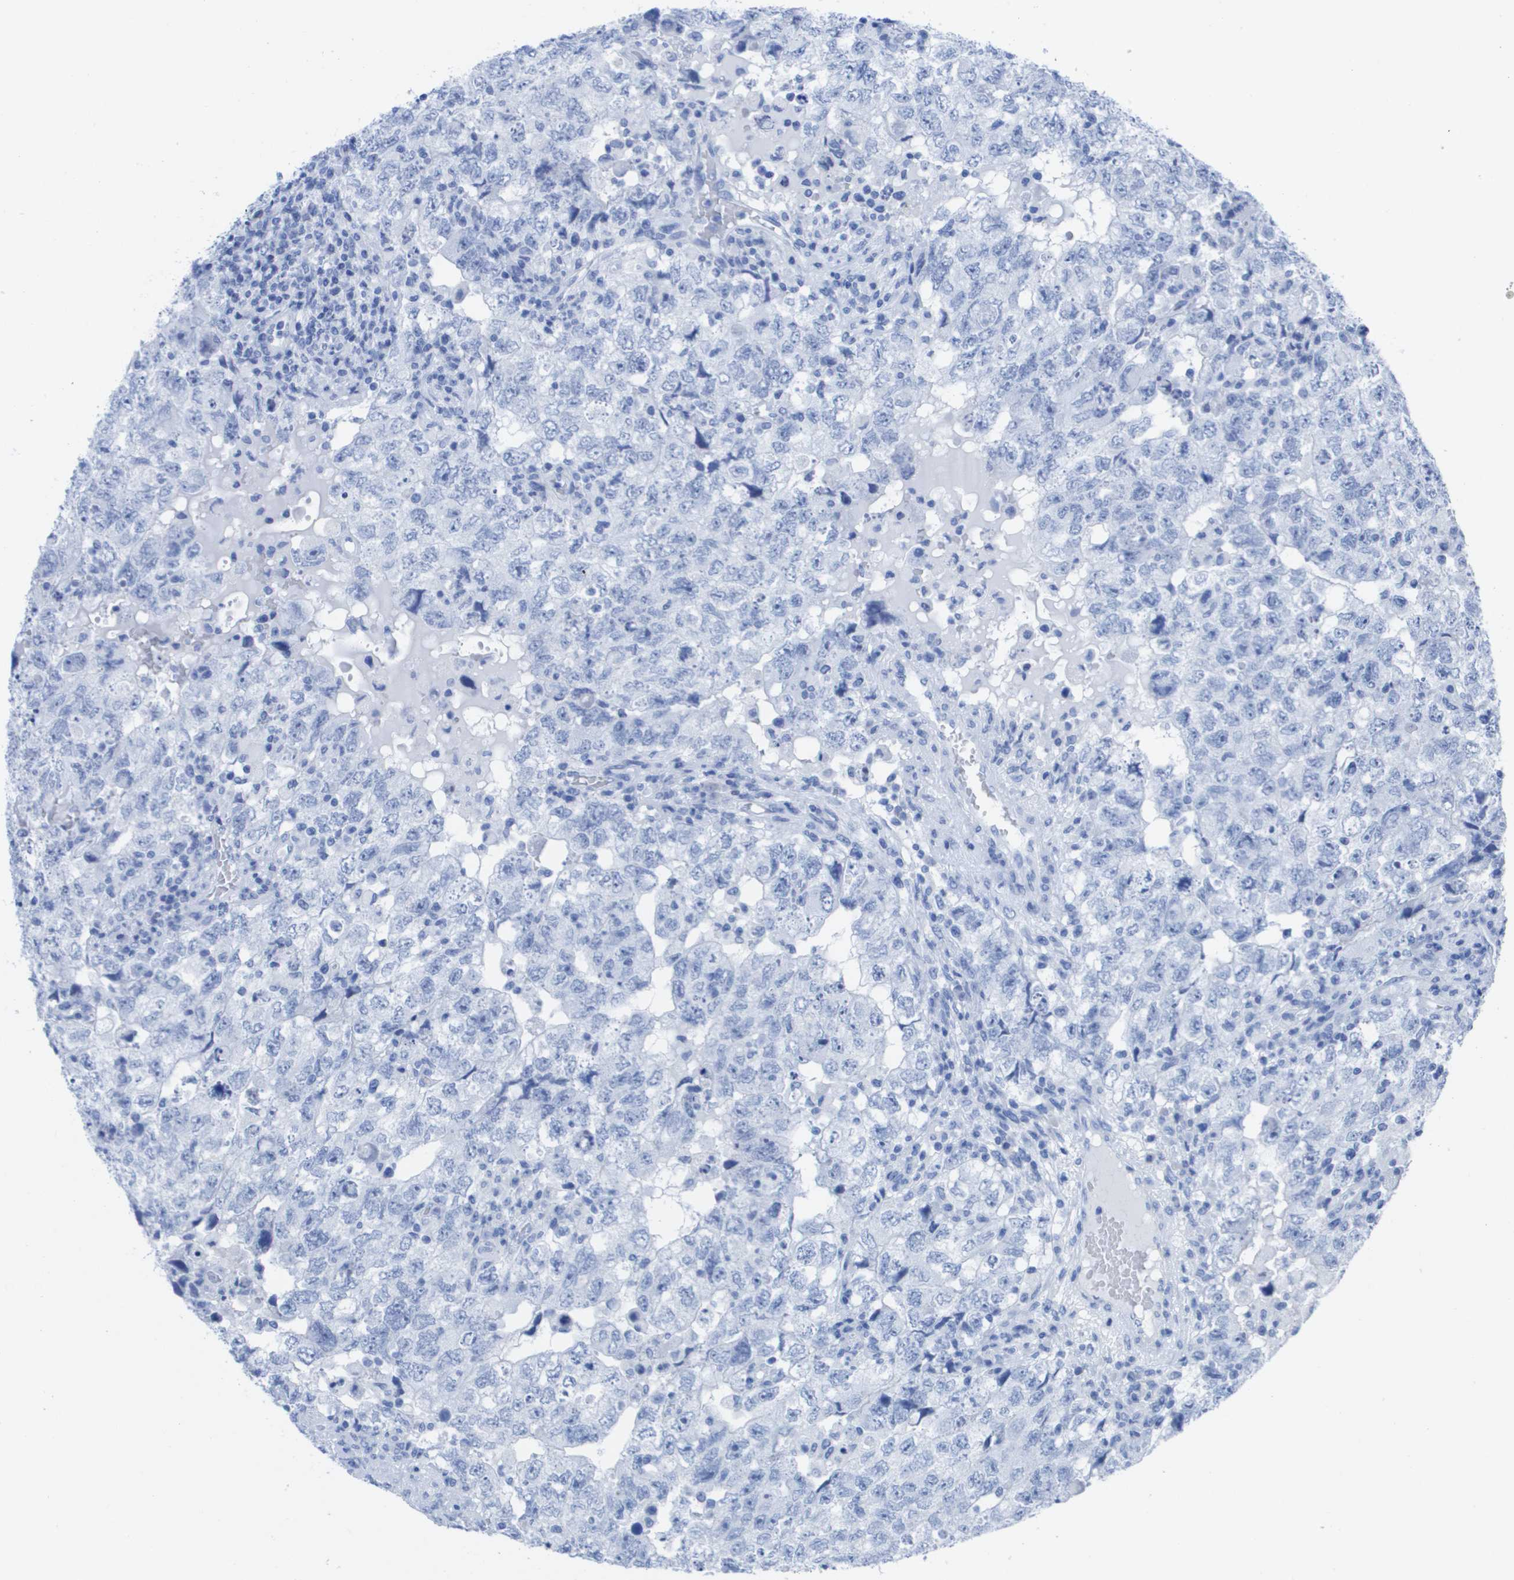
{"staining": {"intensity": "negative", "quantity": "none", "location": "none"}, "tissue": "testis cancer", "cell_type": "Tumor cells", "image_type": "cancer", "snomed": [{"axis": "morphology", "description": "Seminoma, NOS"}, {"axis": "topography", "description": "Testis"}], "caption": "The image shows no significant expression in tumor cells of testis cancer.", "gene": "KCNA3", "patient": {"sex": "male", "age": 22}}